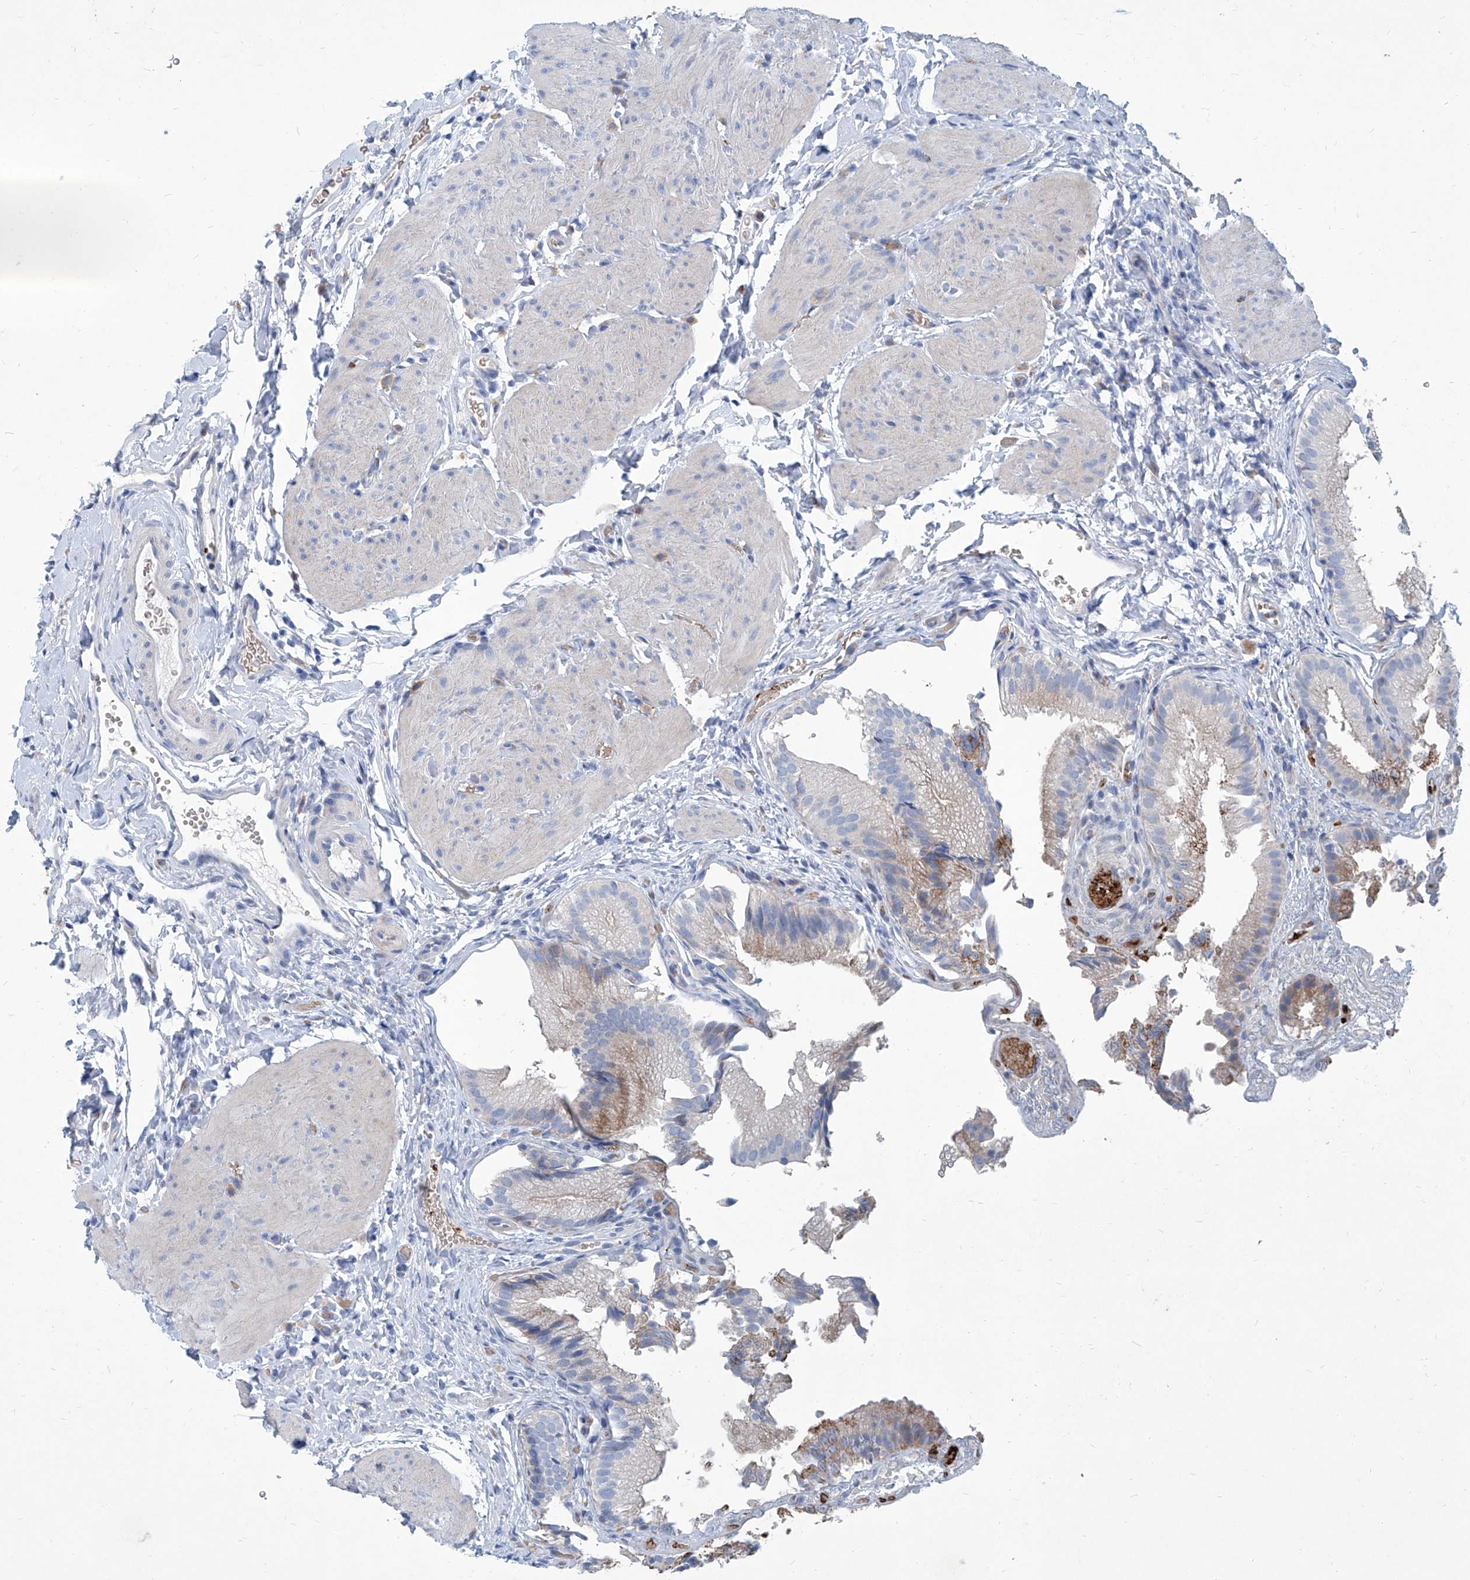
{"staining": {"intensity": "negative", "quantity": "none", "location": "none"}, "tissue": "gallbladder", "cell_type": "Glandular cells", "image_type": "normal", "snomed": [{"axis": "morphology", "description": "Normal tissue, NOS"}, {"axis": "topography", "description": "Gallbladder"}], "caption": "The photomicrograph exhibits no staining of glandular cells in normal gallbladder.", "gene": "FPR2", "patient": {"sex": "female", "age": 30}}